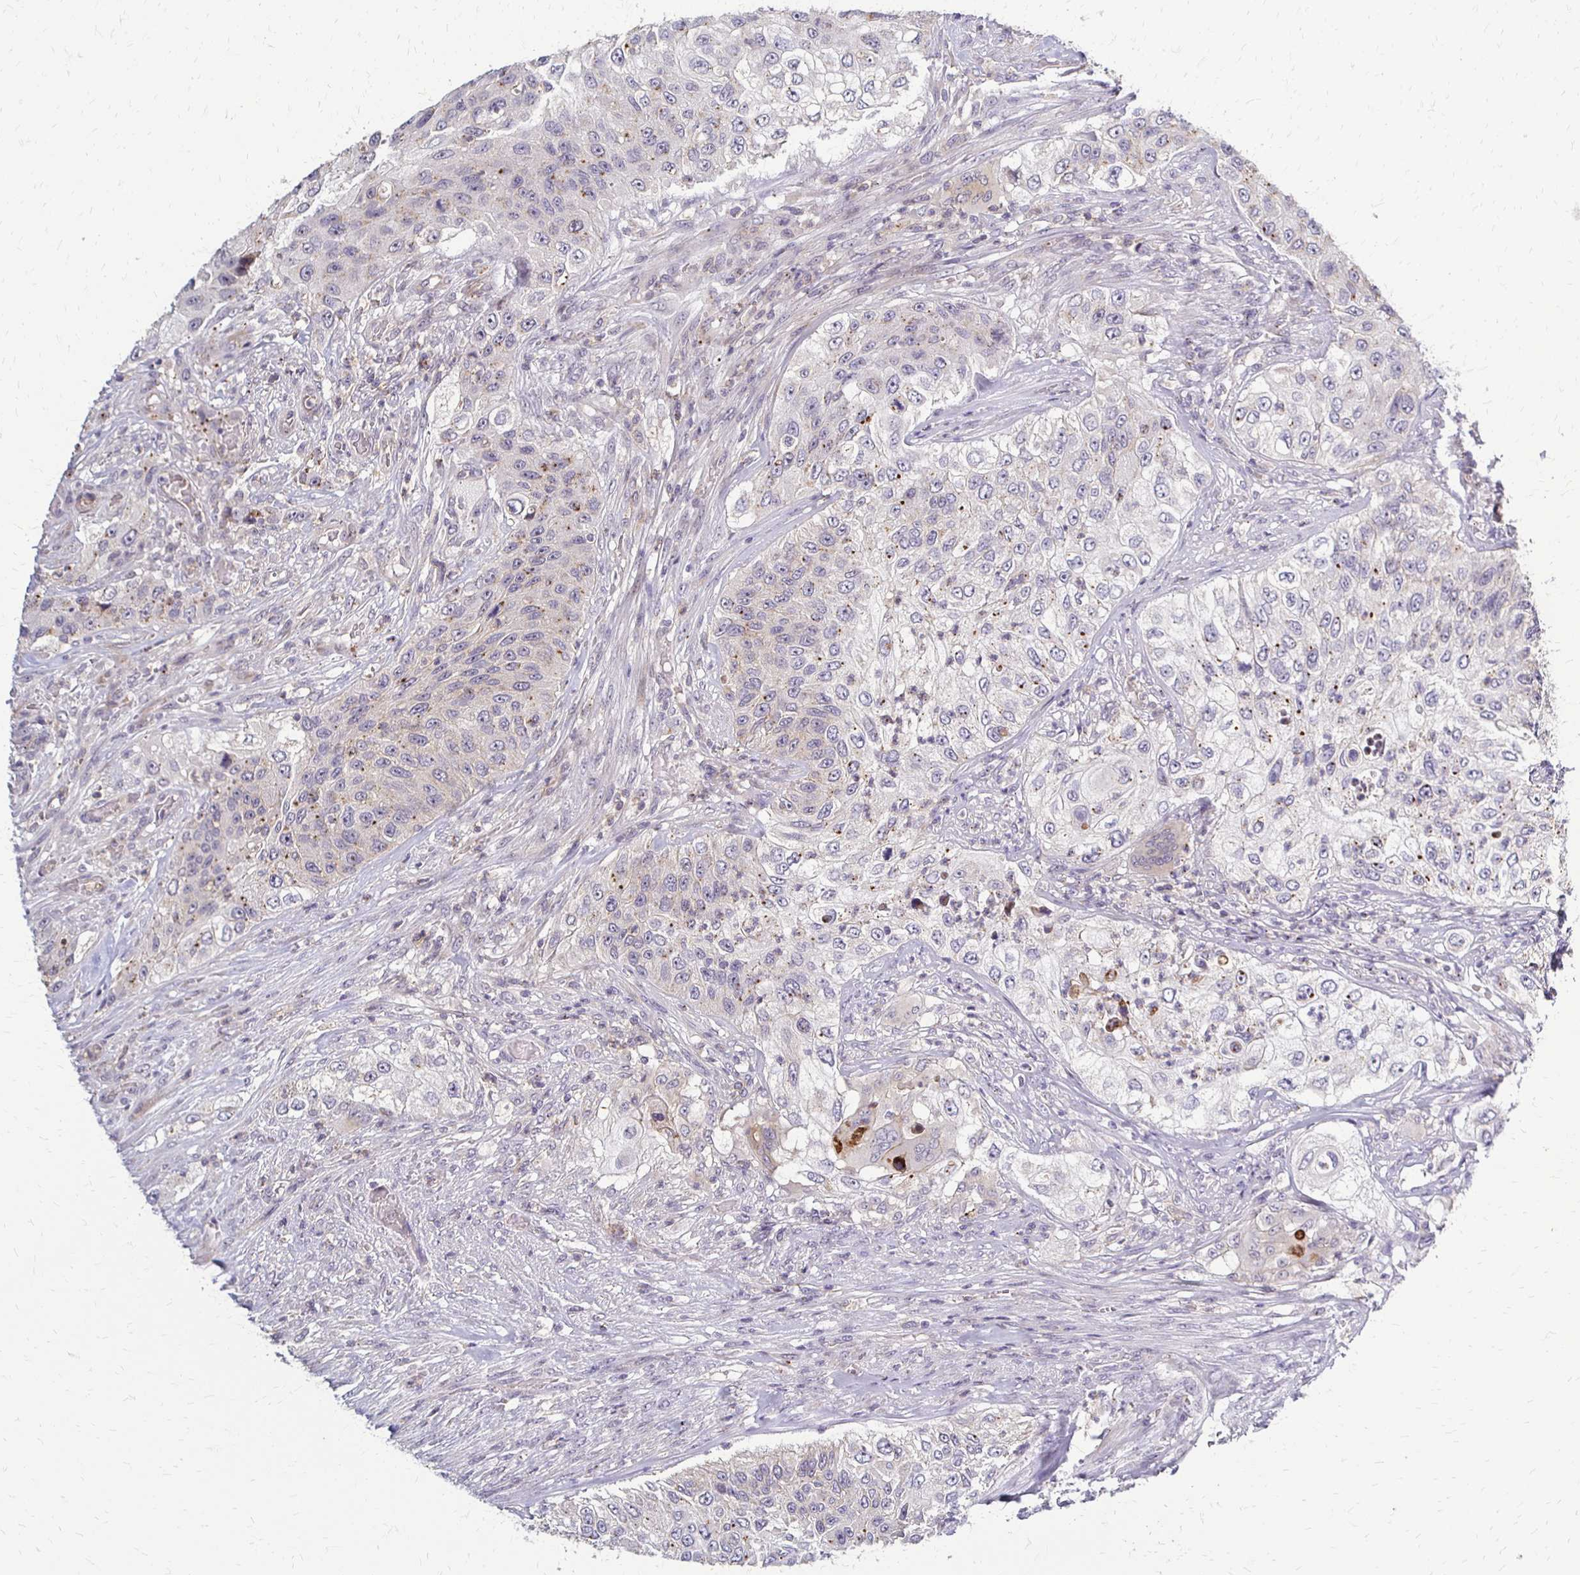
{"staining": {"intensity": "weak", "quantity": "<25%", "location": "cytoplasmic/membranous"}, "tissue": "urothelial cancer", "cell_type": "Tumor cells", "image_type": "cancer", "snomed": [{"axis": "morphology", "description": "Urothelial carcinoma, High grade"}, {"axis": "topography", "description": "Urinary bladder"}], "caption": "An IHC photomicrograph of urothelial cancer is shown. There is no staining in tumor cells of urothelial cancer.", "gene": "SLC9A9", "patient": {"sex": "female", "age": 60}}